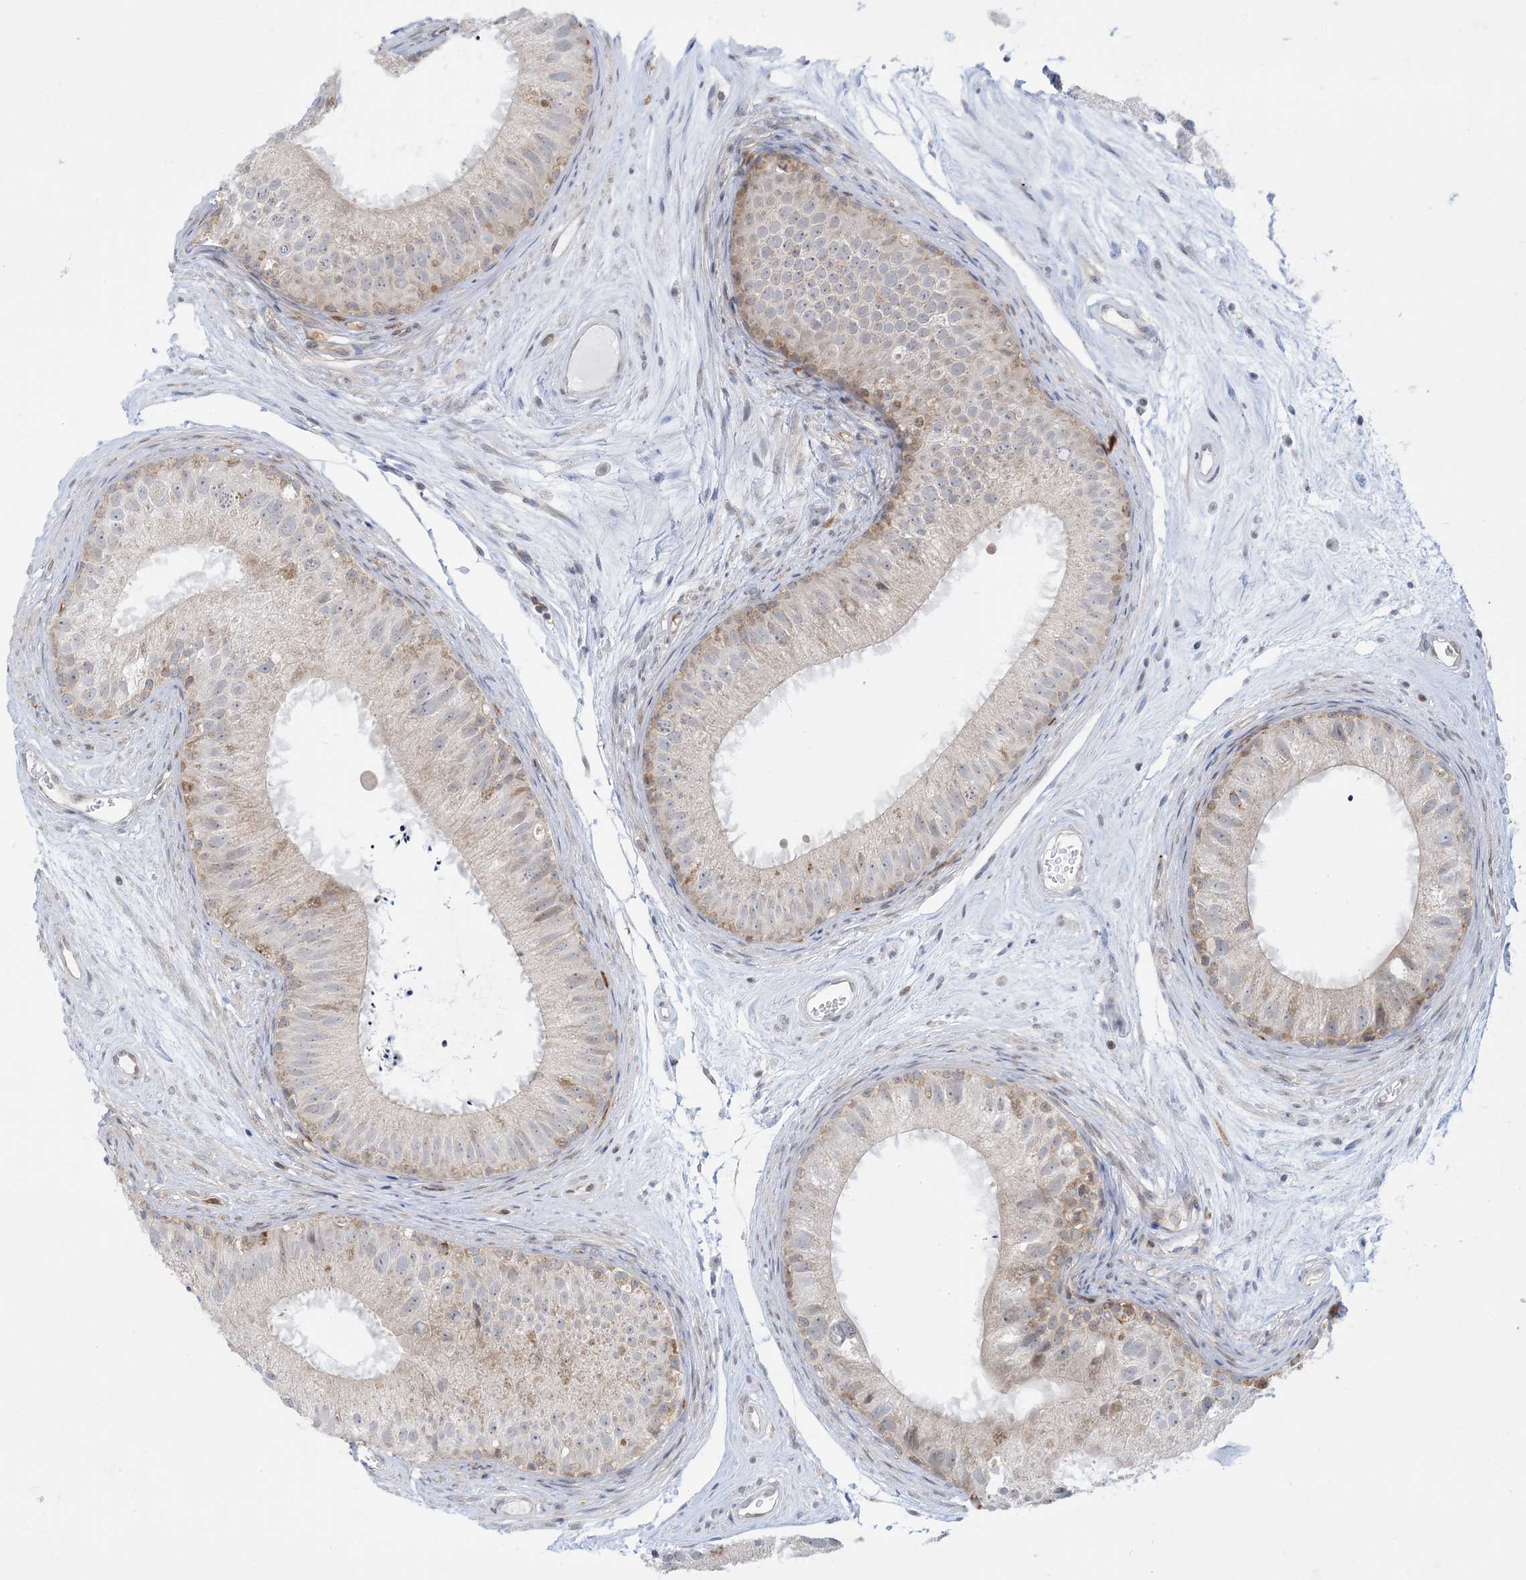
{"staining": {"intensity": "moderate", "quantity": "<25%", "location": "cytoplasmic/membranous"}, "tissue": "epididymis", "cell_type": "Glandular cells", "image_type": "normal", "snomed": [{"axis": "morphology", "description": "Normal tissue, NOS"}, {"axis": "topography", "description": "Epididymis"}], "caption": "Glandular cells display low levels of moderate cytoplasmic/membranous positivity in about <25% of cells in unremarkable human epididymis. (Stains: DAB (3,3'-diaminobenzidine) in brown, nuclei in blue, Microscopy: brightfield microscopy at high magnification).", "gene": "CASP4", "patient": {"sex": "male", "age": 77}}